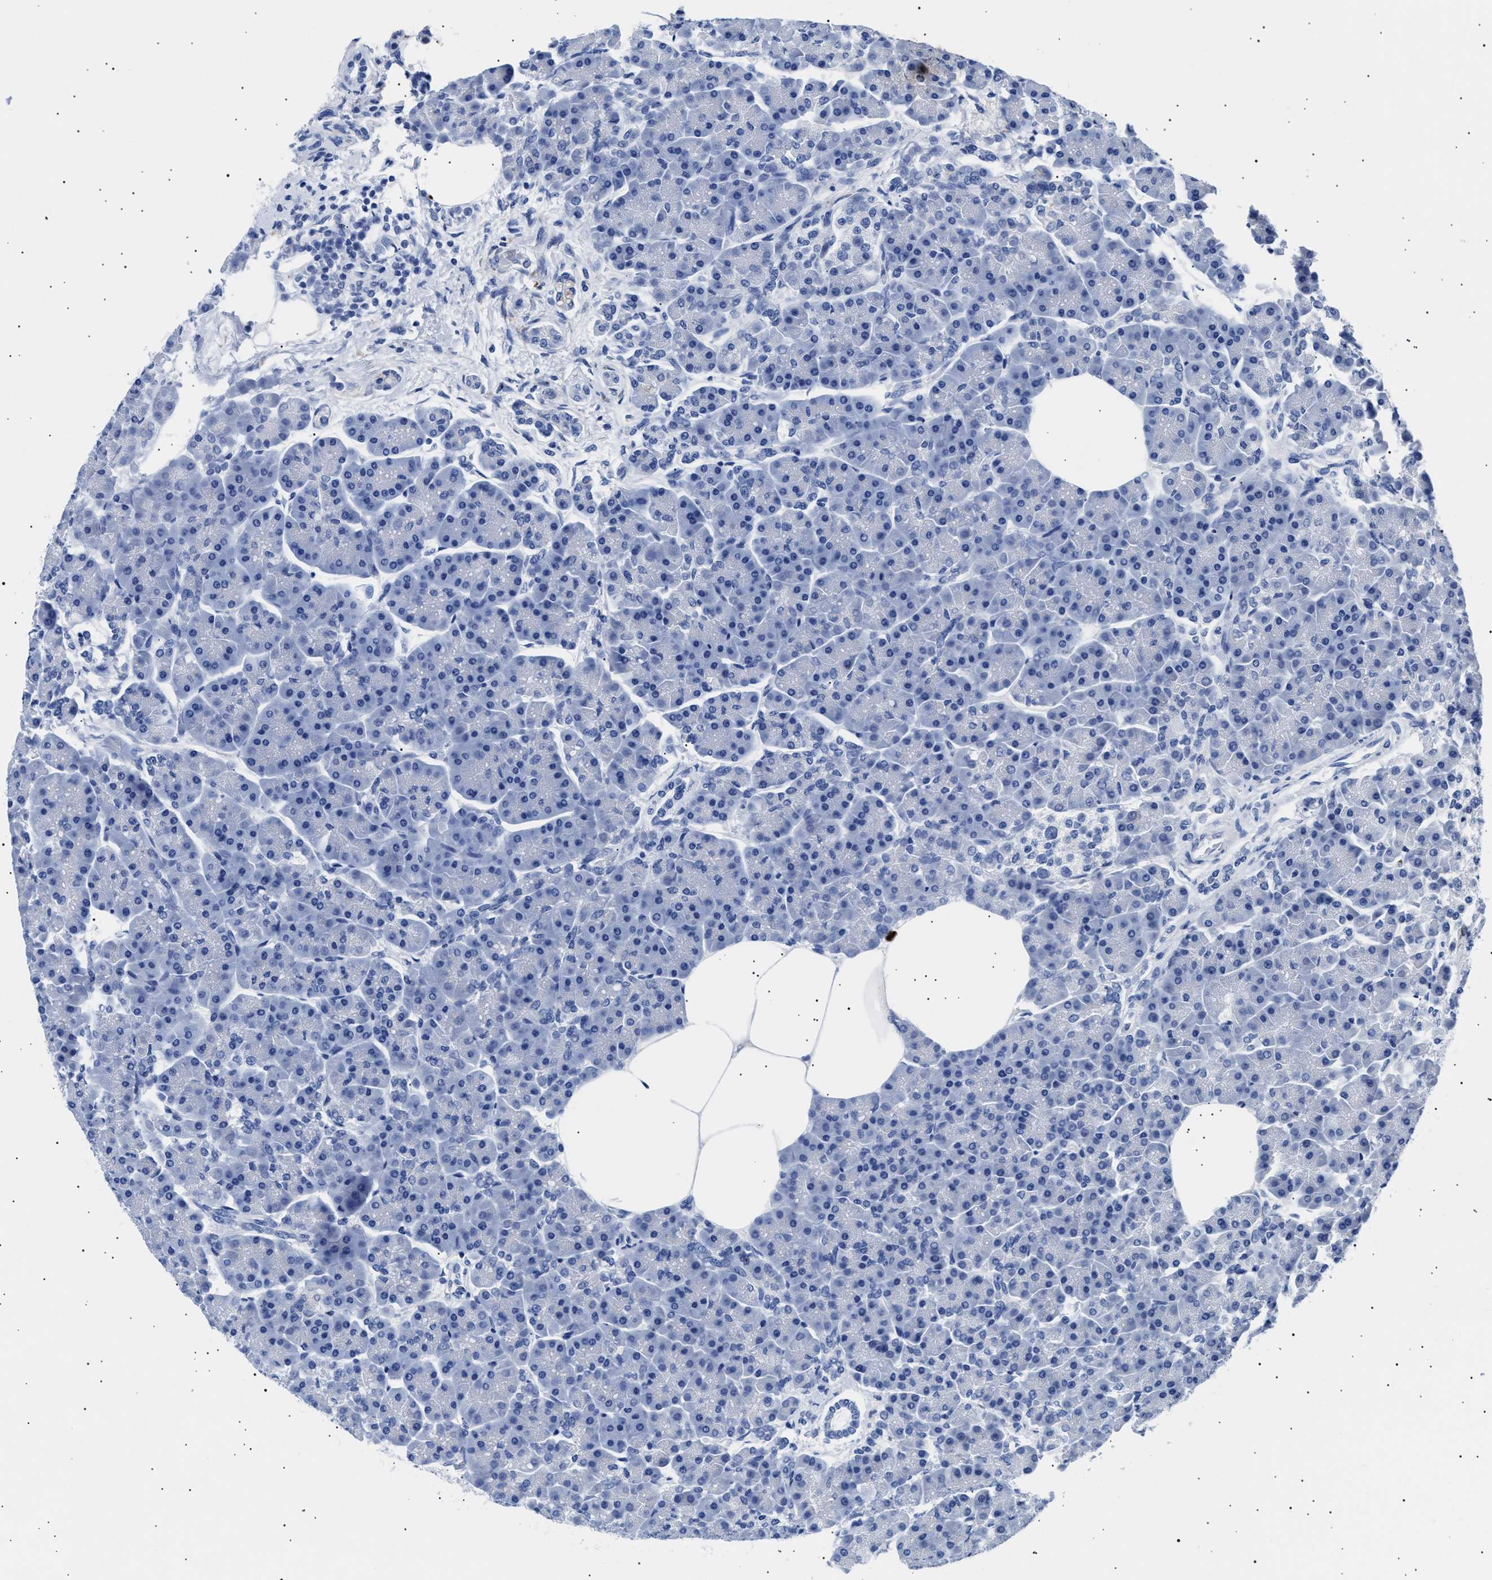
{"staining": {"intensity": "negative", "quantity": "none", "location": "none"}, "tissue": "pancreas", "cell_type": "Exocrine glandular cells", "image_type": "normal", "snomed": [{"axis": "morphology", "description": "Normal tissue, NOS"}, {"axis": "topography", "description": "Pancreas"}], "caption": "High power microscopy histopathology image of an immunohistochemistry (IHC) photomicrograph of benign pancreas, revealing no significant positivity in exocrine glandular cells.", "gene": "HEMGN", "patient": {"sex": "female", "age": 70}}